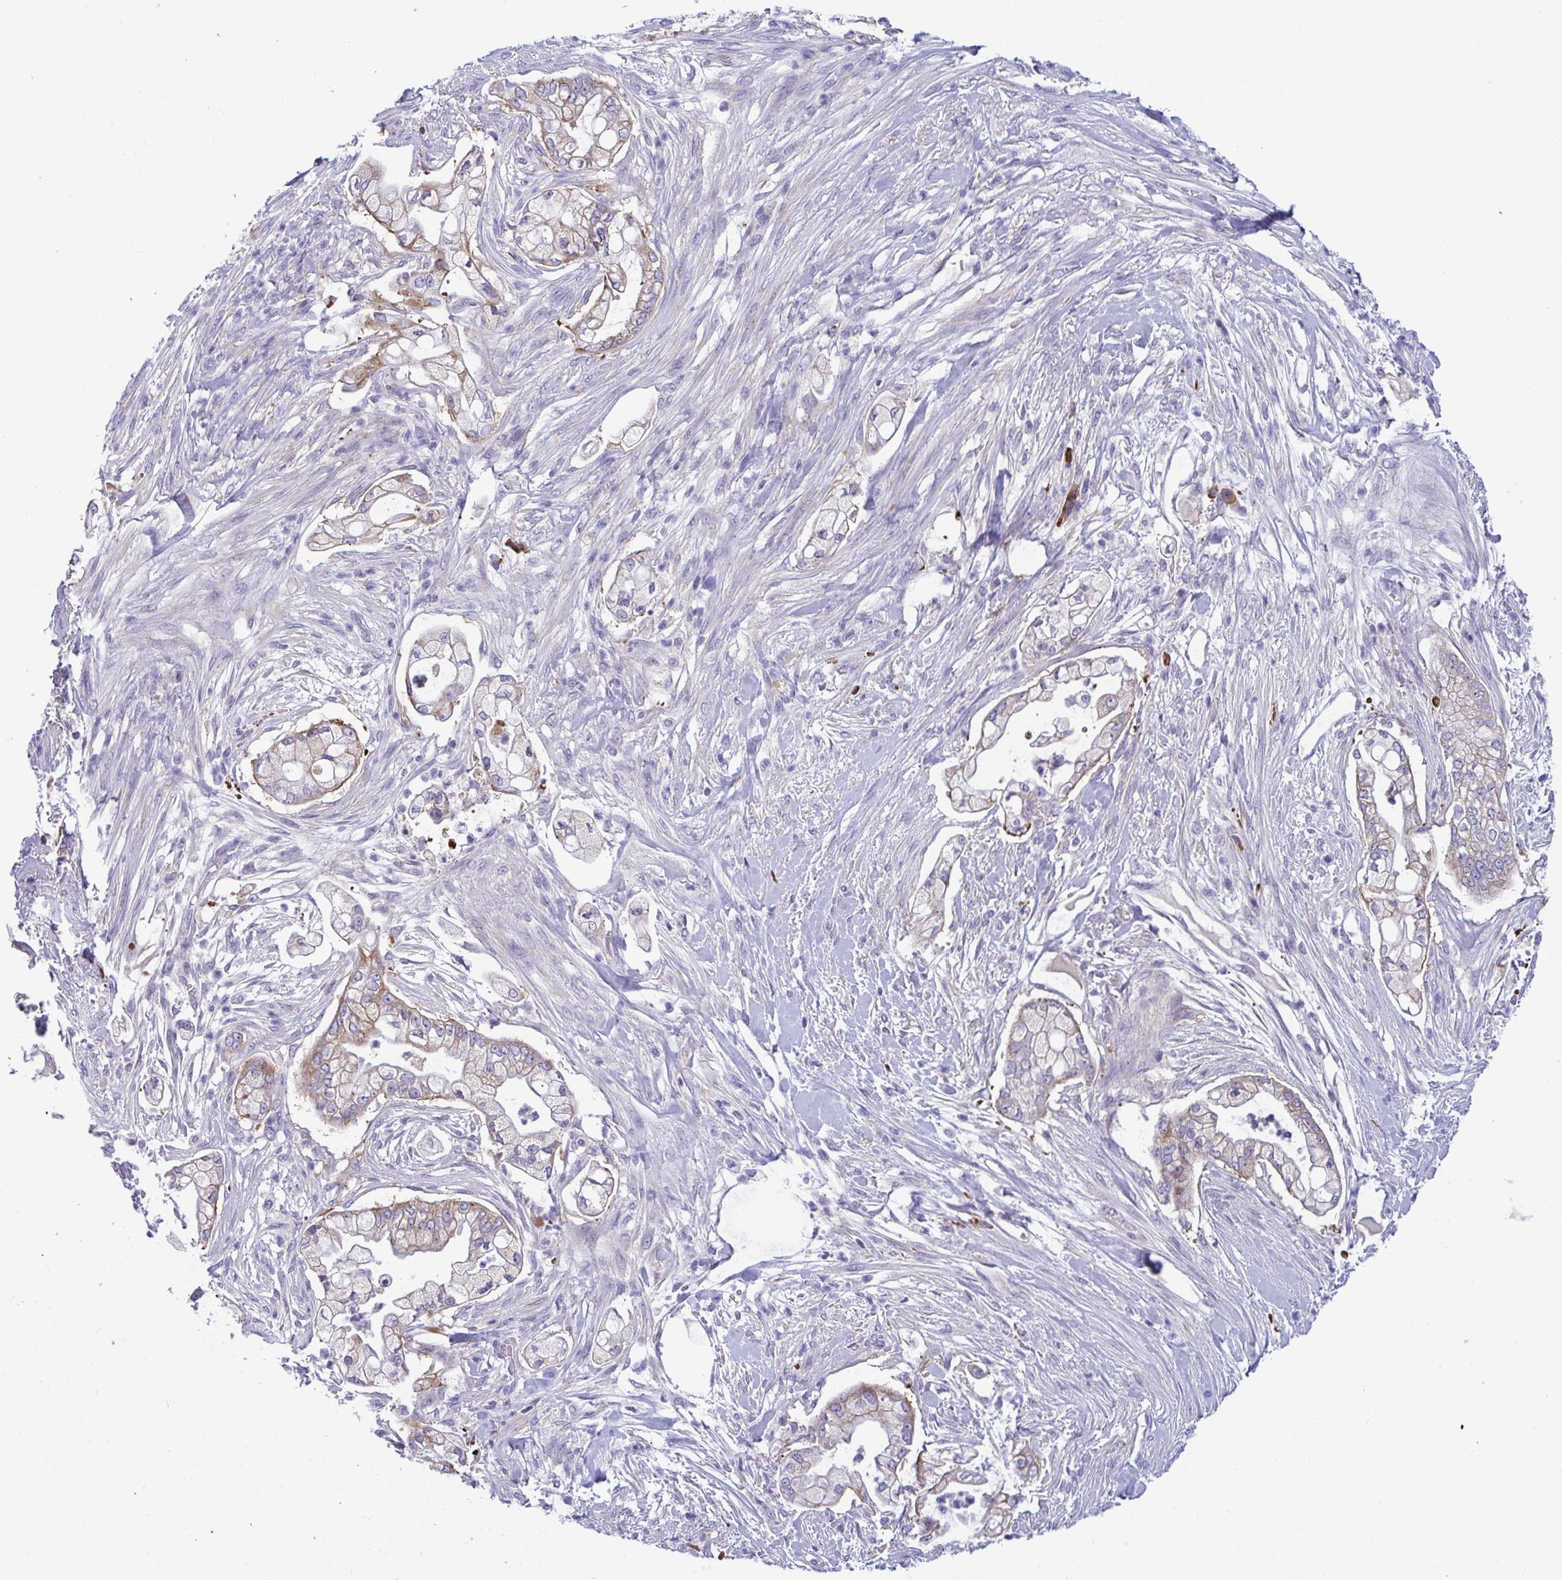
{"staining": {"intensity": "moderate", "quantity": "<25%", "location": "cytoplasmic/membranous"}, "tissue": "pancreatic cancer", "cell_type": "Tumor cells", "image_type": "cancer", "snomed": [{"axis": "morphology", "description": "Adenocarcinoma, NOS"}, {"axis": "topography", "description": "Pancreas"}], "caption": "Brown immunohistochemical staining in adenocarcinoma (pancreatic) reveals moderate cytoplasmic/membranous positivity in approximately <25% of tumor cells. (IHC, brightfield microscopy, high magnification).", "gene": "MS4A14", "patient": {"sex": "female", "age": 69}}